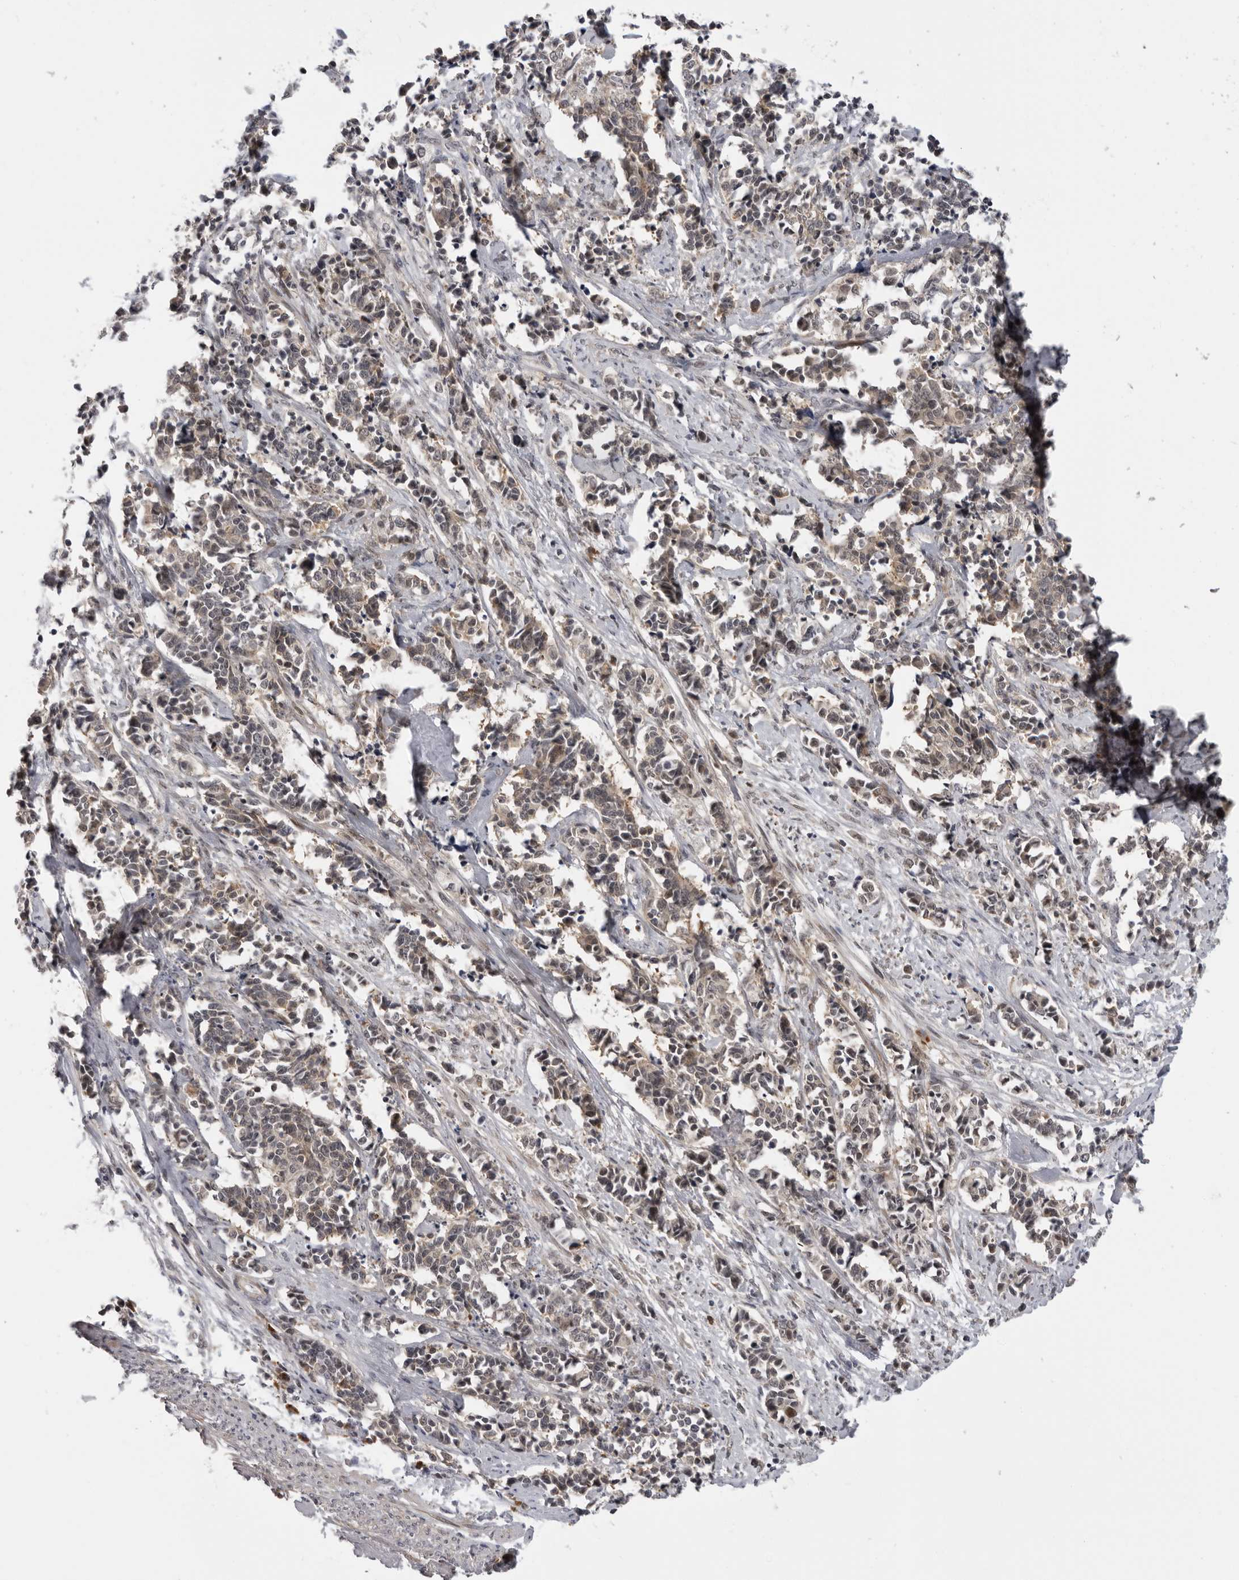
{"staining": {"intensity": "weak", "quantity": ">75%", "location": "cytoplasmic/membranous"}, "tissue": "cervical cancer", "cell_type": "Tumor cells", "image_type": "cancer", "snomed": [{"axis": "morphology", "description": "Normal tissue, NOS"}, {"axis": "morphology", "description": "Squamous cell carcinoma, NOS"}, {"axis": "topography", "description": "Cervix"}], "caption": "High-magnification brightfield microscopy of cervical cancer stained with DAB (brown) and counterstained with hematoxylin (blue). tumor cells exhibit weak cytoplasmic/membranous positivity is identified in about>75% of cells.", "gene": "ALPK2", "patient": {"sex": "female", "age": 35}}